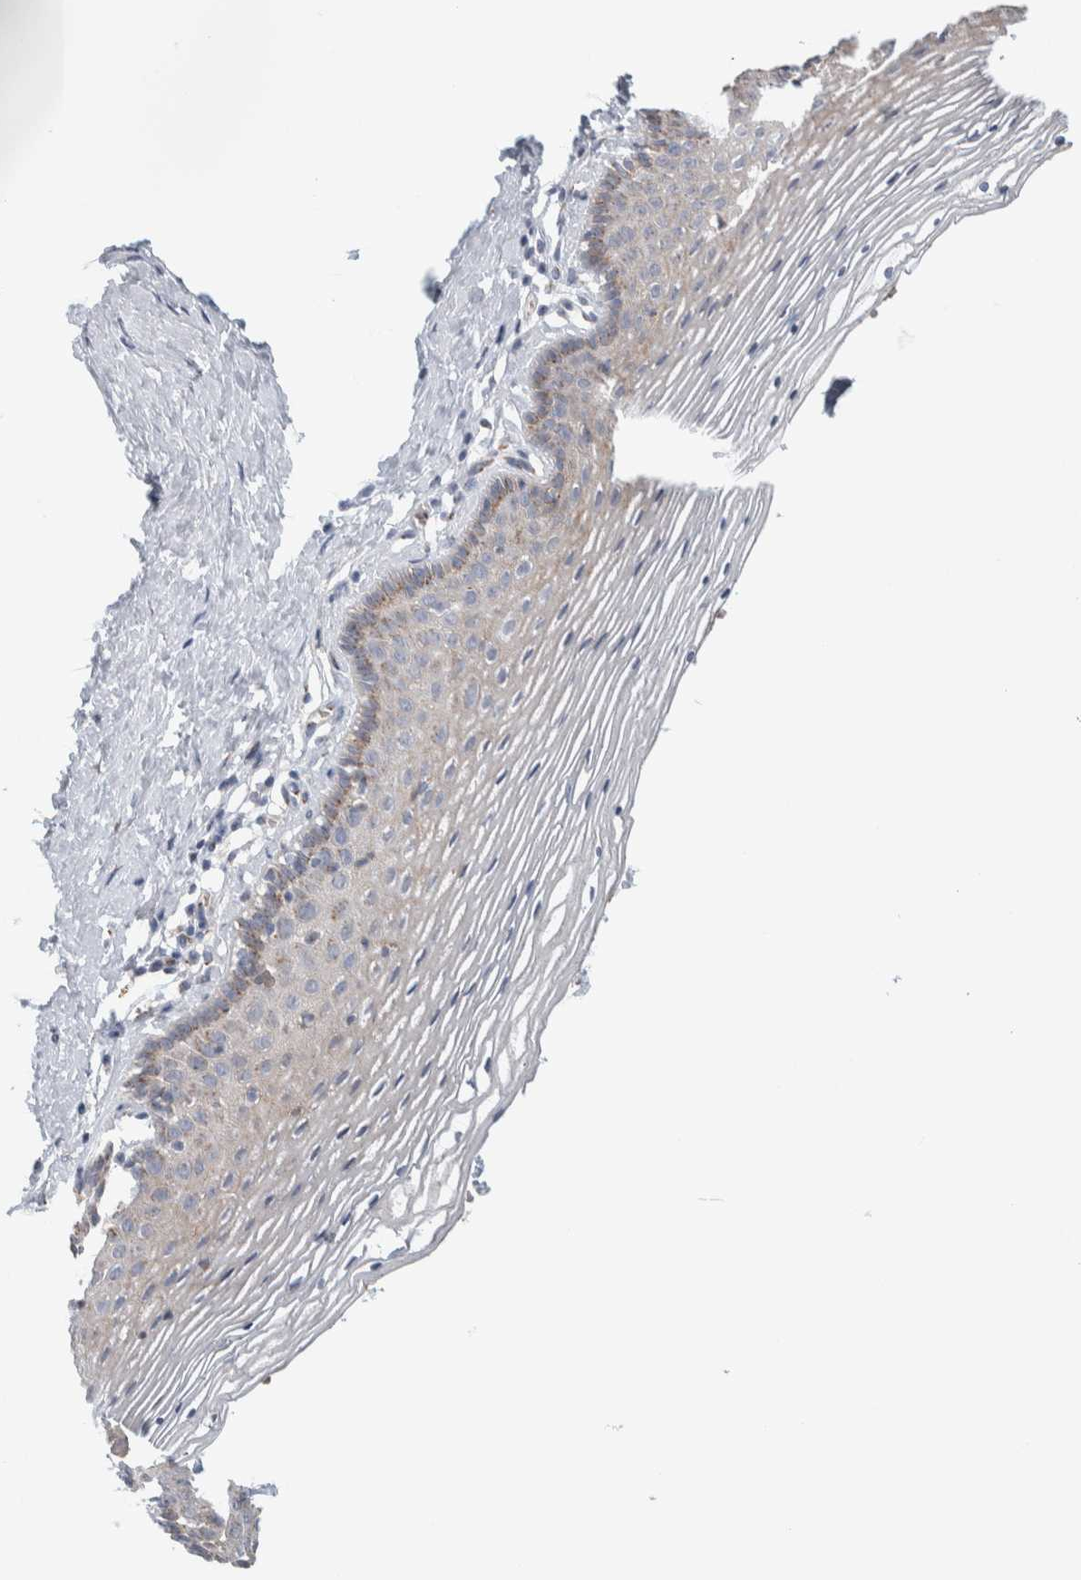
{"staining": {"intensity": "moderate", "quantity": "25%-75%", "location": "cytoplasmic/membranous"}, "tissue": "vagina", "cell_type": "Squamous epithelial cells", "image_type": "normal", "snomed": [{"axis": "morphology", "description": "Normal tissue, NOS"}, {"axis": "topography", "description": "Vagina"}], "caption": "DAB immunohistochemical staining of normal vagina shows moderate cytoplasmic/membranous protein positivity in about 25%-75% of squamous epithelial cells. (DAB (3,3'-diaminobenzidine) IHC with brightfield microscopy, high magnification).", "gene": "SLC38A10", "patient": {"sex": "female", "age": 32}}